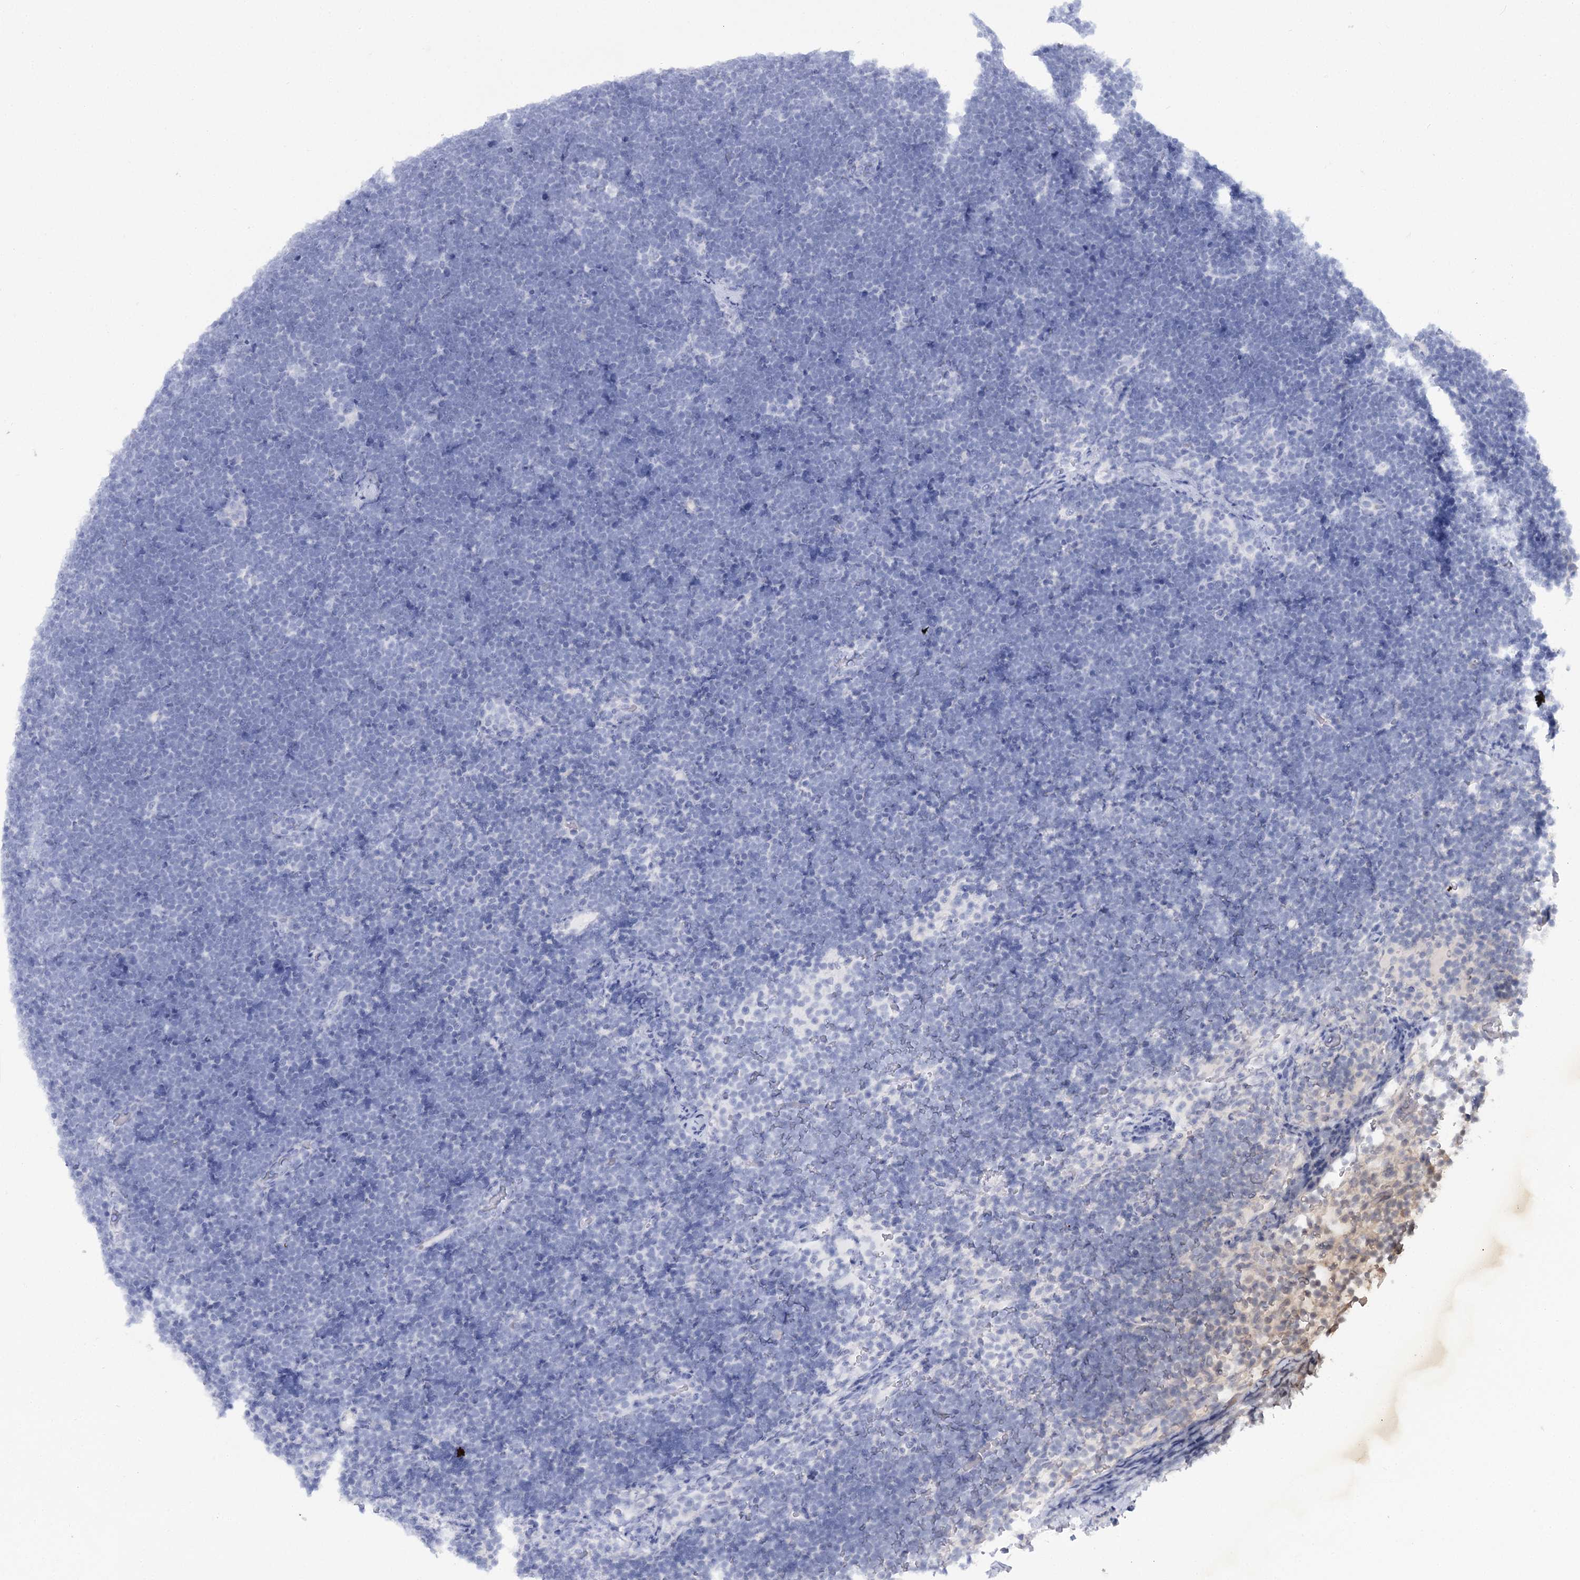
{"staining": {"intensity": "negative", "quantity": "none", "location": "none"}, "tissue": "lymphoma", "cell_type": "Tumor cells", "image_type": "cancer", "snomed": [{"axis": "morphology", "description": "Malignant lymphoma, non-Hodgkin's type, High grade"}, {"axis": "topography", "description": "Lymph node"}], "caption": "Tumor cells are negative for protein expression in human high-grade malignant lymphoma, non-Hodgkin's type.", "gene": "RNF186", "patient": {"sex": "male", "age": 13}}